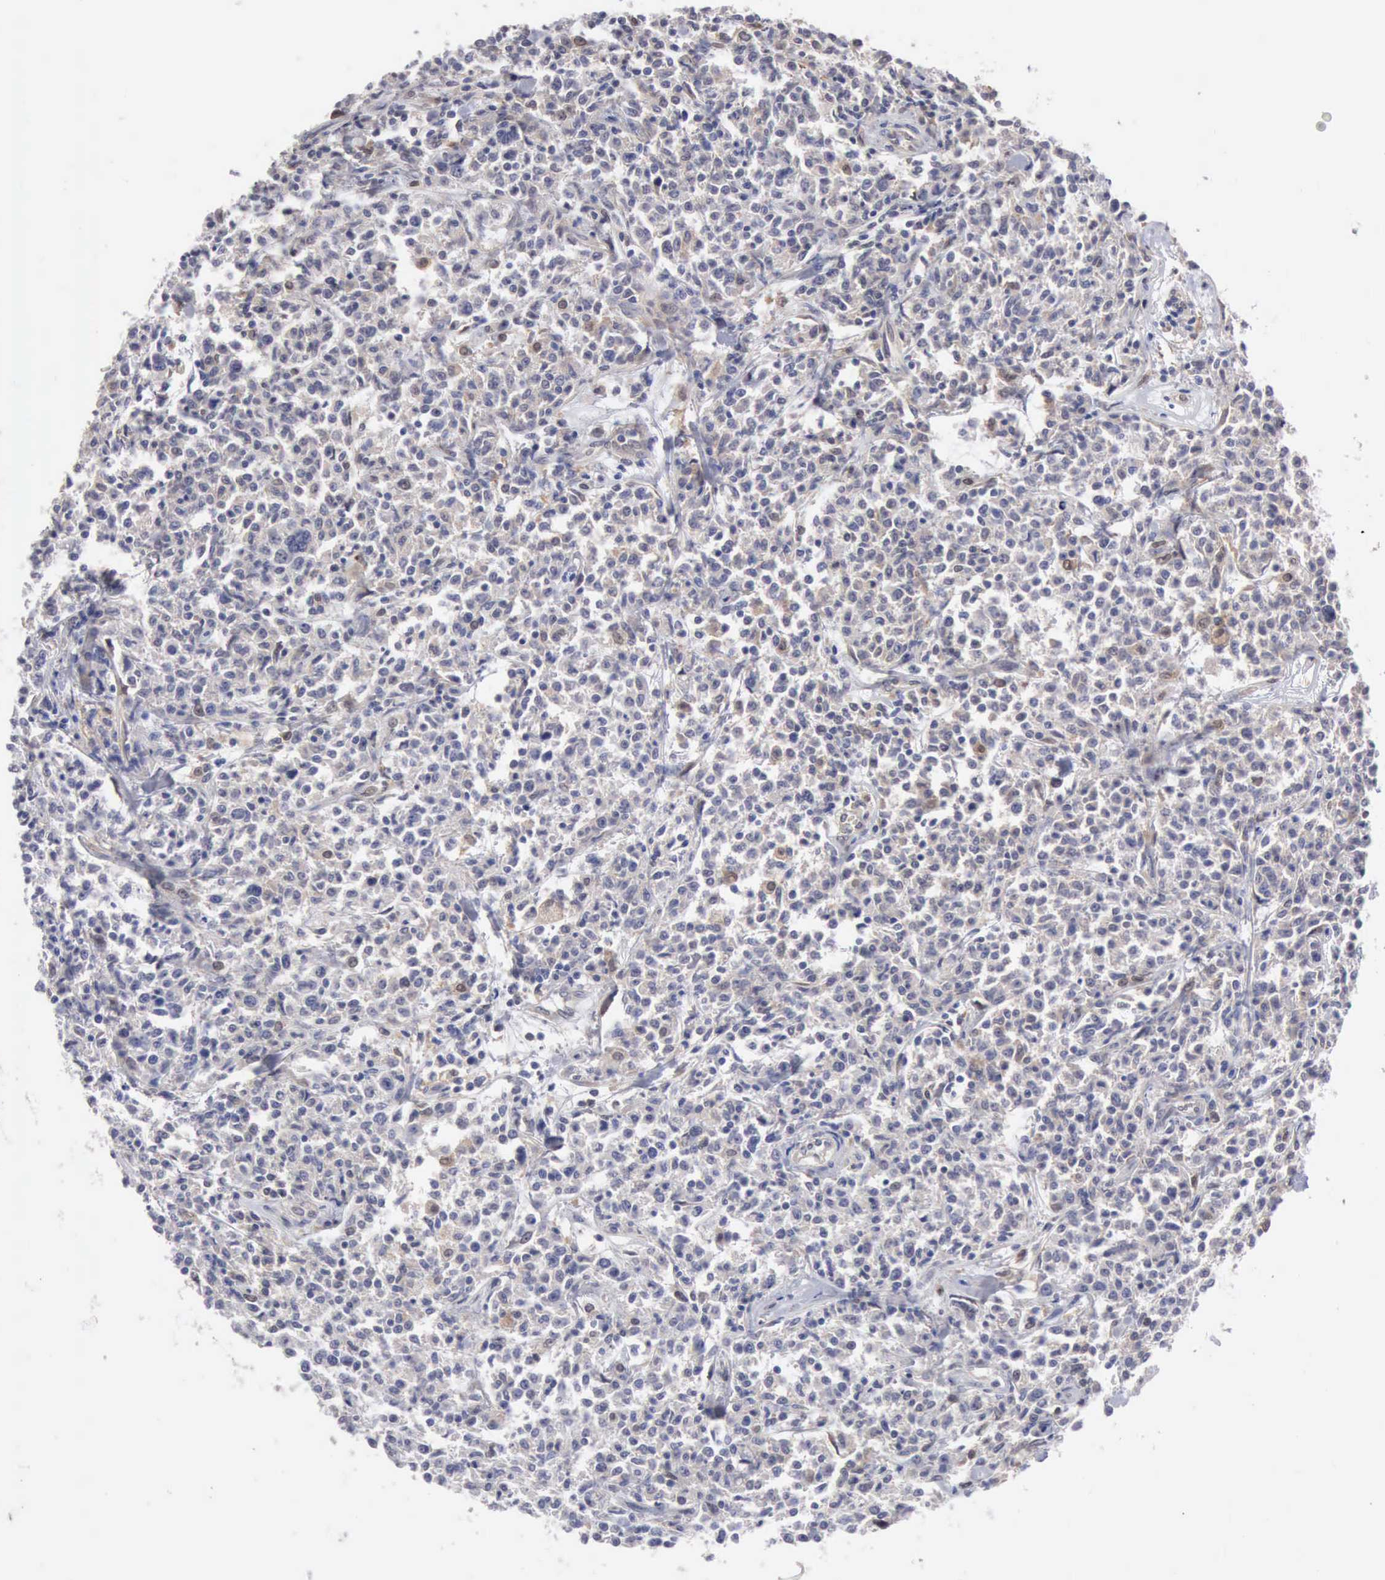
{"staining": {"intensity": "weak", "quantity": "25%-75%", "location": "cytoplasmic/membranous"}, "tissue": "lymphoma", "cell_type": "Tumor cells", "image_type": "cancer", "snomed": [{"axis": "morphology", "description": "Malignant lymphoma, non-Hodgkin's type, Low grade"}, {"axis": "topography", "description": "Small intestine"}], "caption": "A low amount of weak cytoplasmic/membranous expression is appreciated in approximately 25%-75% of tumor cells in low-grade malignant lymphoma, non-Hodgkin's type tissue.", "gene": "PTGR2", "patient": {"sex": "female", "age": 59}}